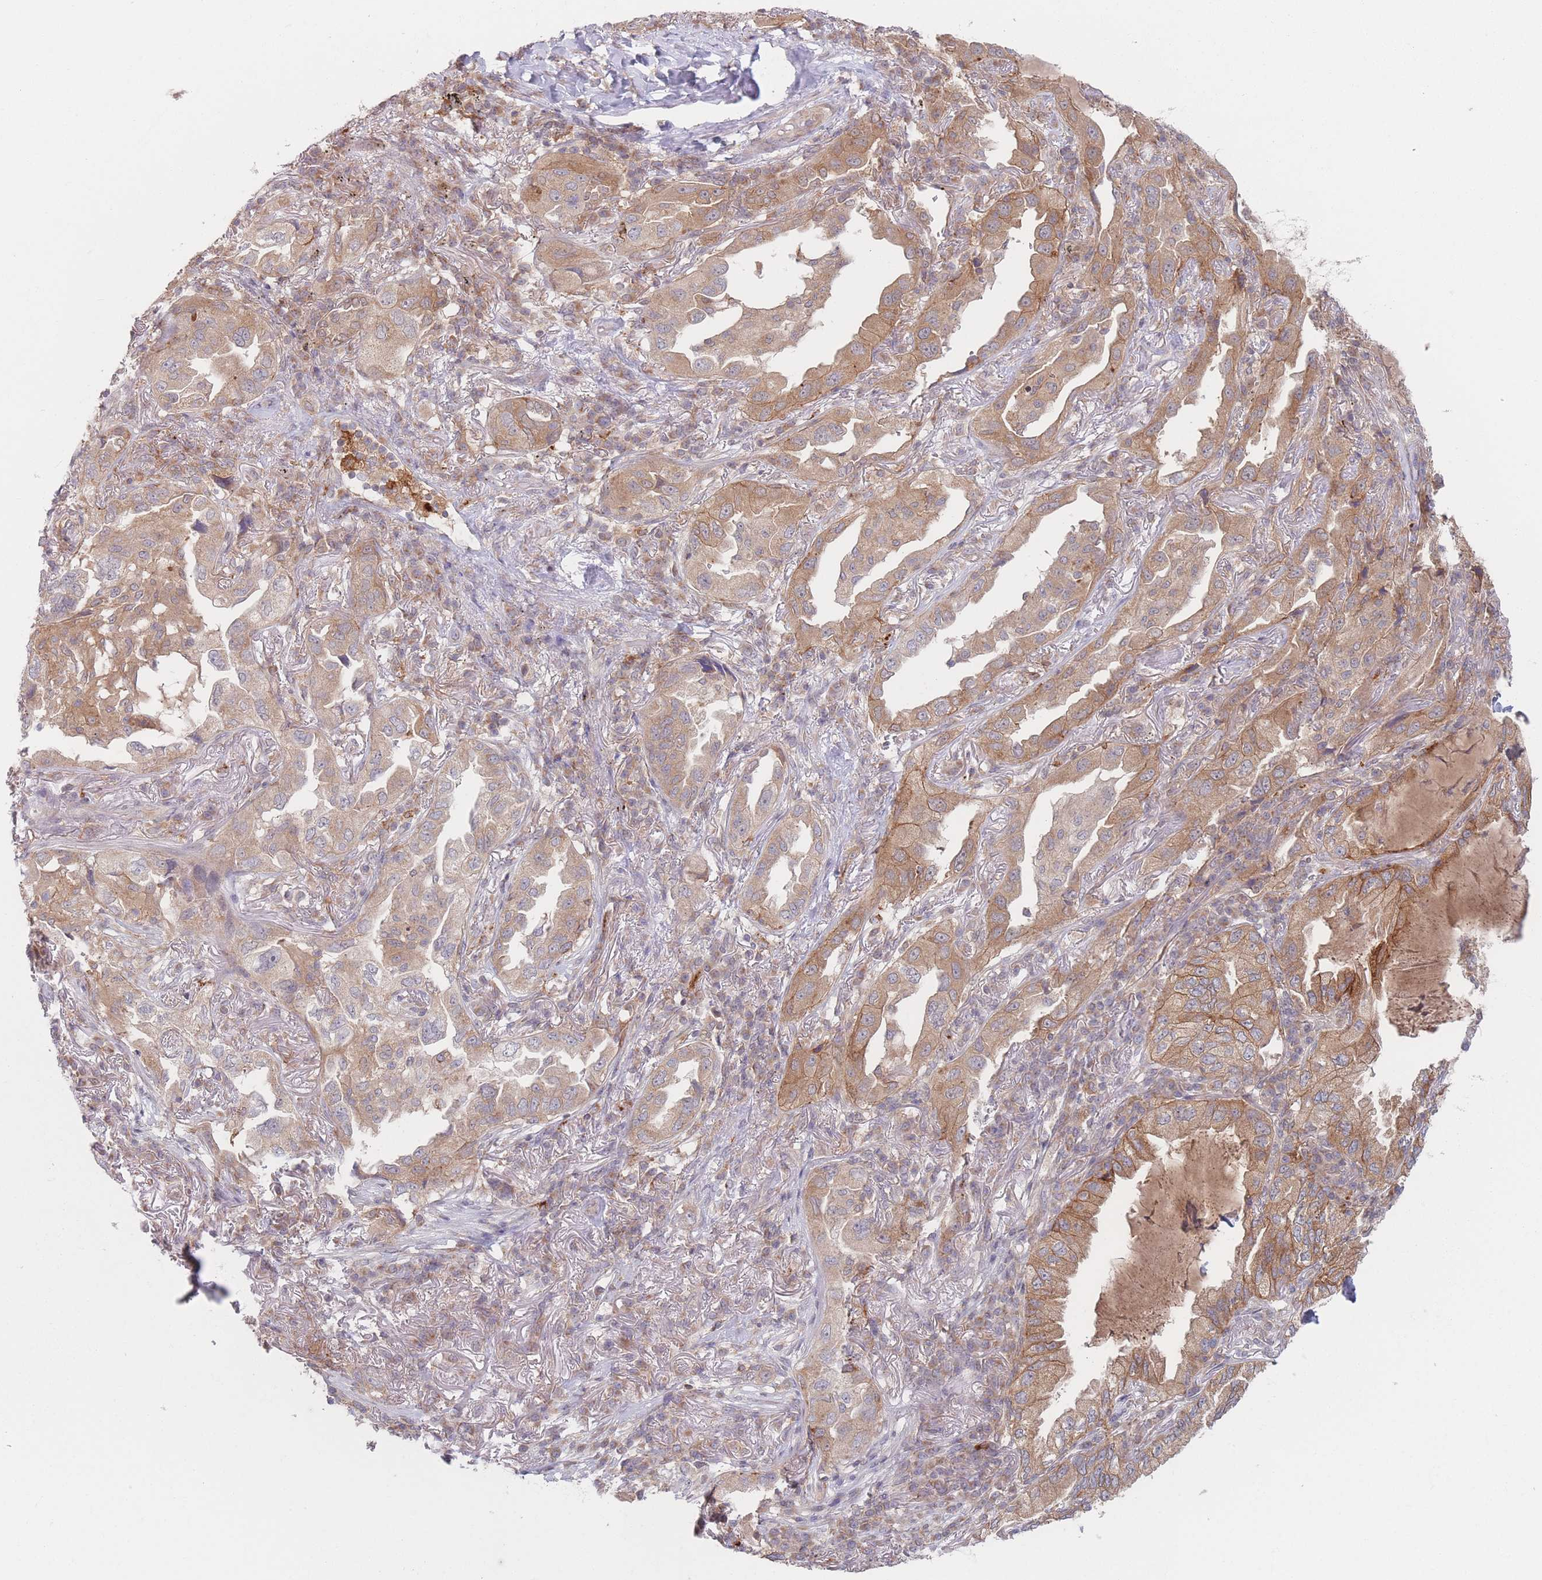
{"staining": {"intensity": "moderate", "quantity": ">75%", "location": "cytoplasmic/membranous"}, "tissue": "lung cancer", "cell_type": "Tumor cells", "image_type": "cancer", "snomed": [{"axis": "morphology", "description": "Adenocarcinoma, NOS"}, {"axis": "topography", "description": "Lung"}], "caption": "Immunohistochemical staining of human lung cancer (adenocarcinoma) demonstrates medium levels of moderate cytoplasmic/membranous staining in approximately >75% of tumor cells.", "gene": "PPM1A", "patient": {"sex": "female", "age": 69}}